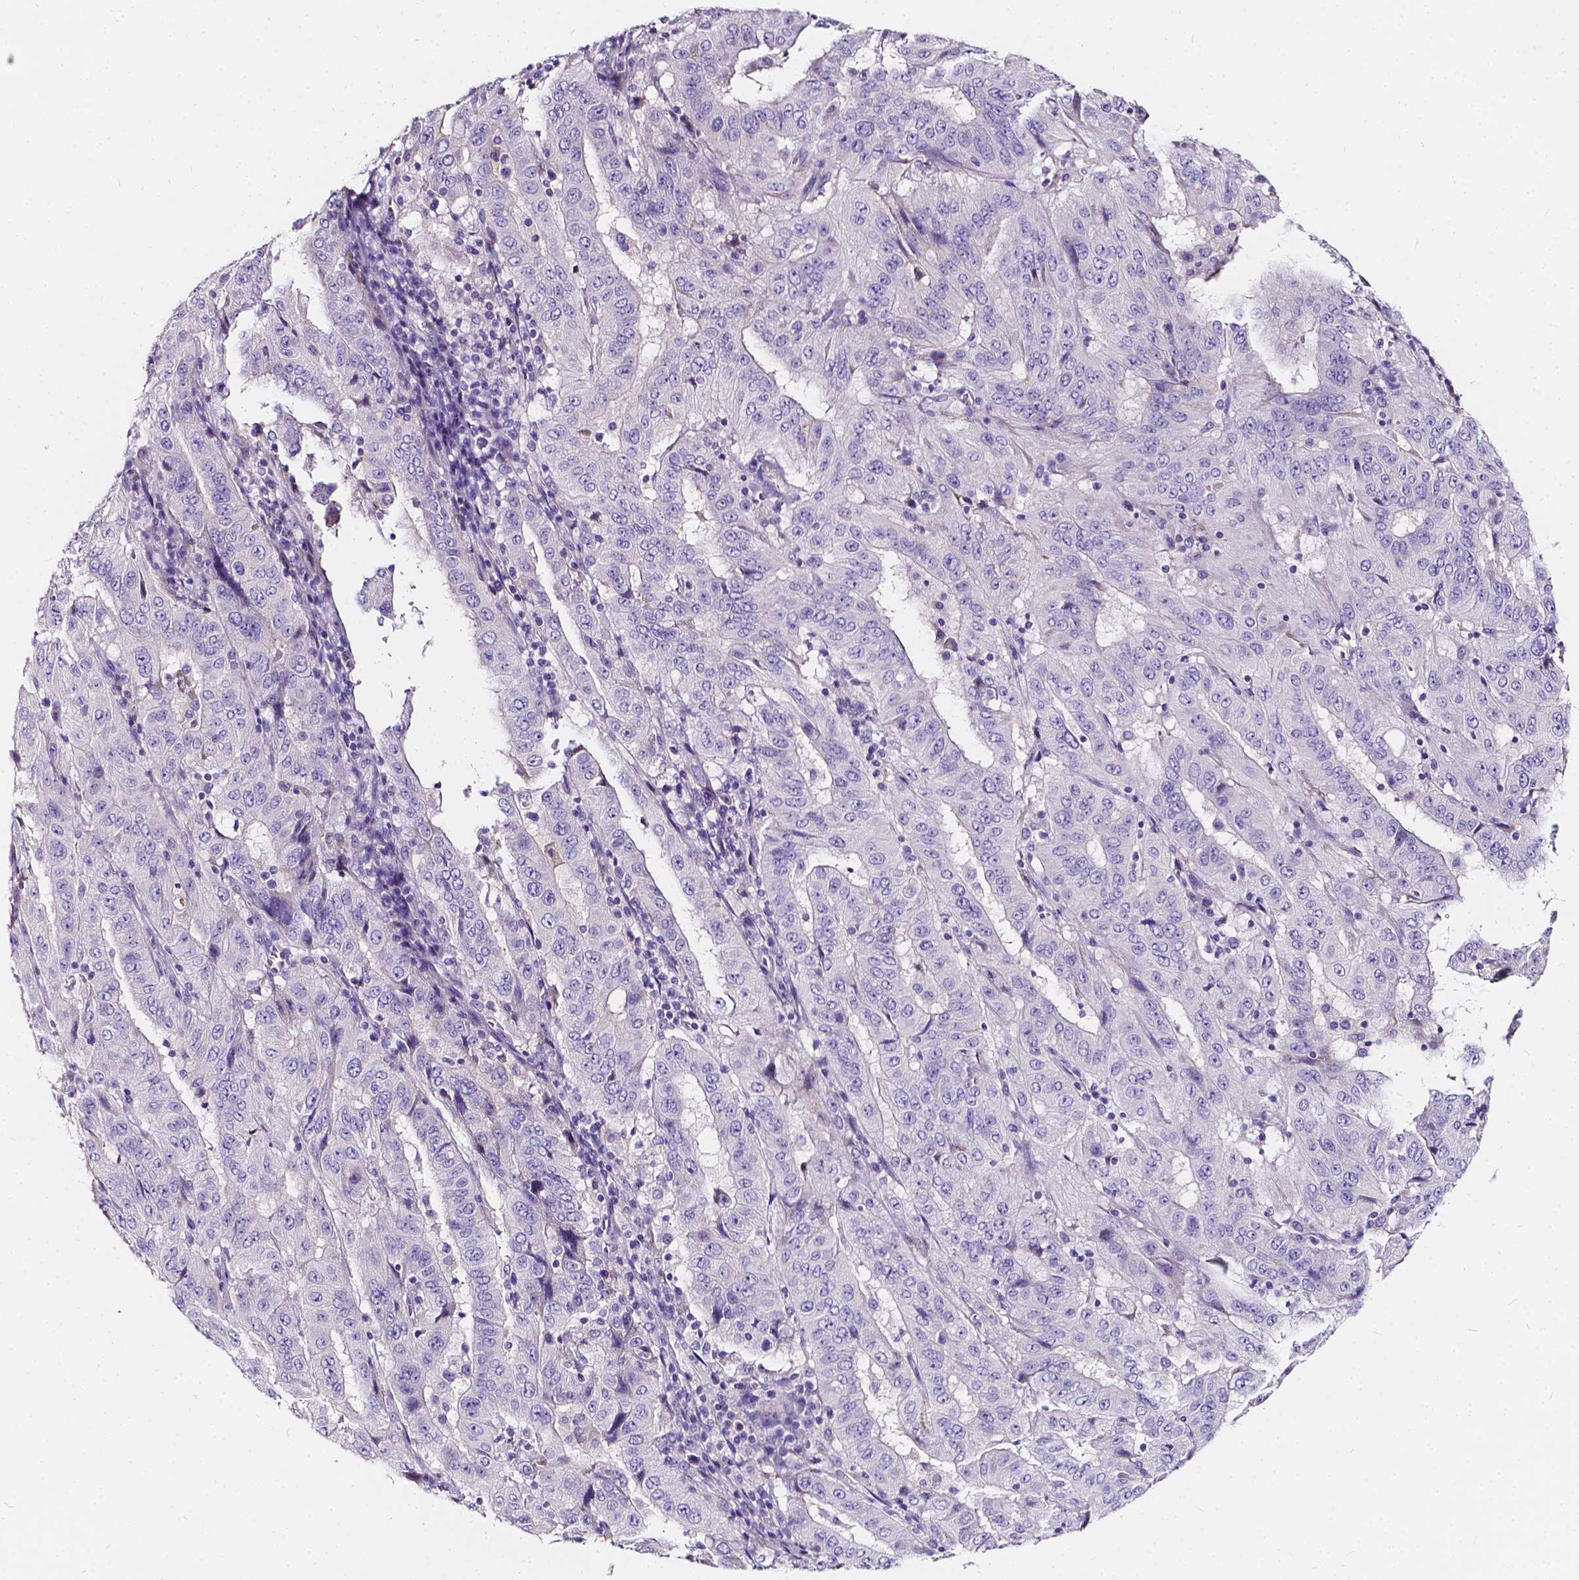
{"staining": {"intensity": "negative", "quantity": "none", "location": "none"}, "tissue": "pancreatic cancer", "cell_type": "Tumor cells", "image_type": "cancer", "snomed": [{"axis": "morphology", "description": "Adenocarcinoma, NOS"}, {"axis": "topography", "description": "Pancreas"}], "caption": "Immunohistochemistry (IHC) of human pancreatic cancer (adenocarcinoma) shows no expression in tumor cells.", "gene": "CLSTN2", "patient": {"sex": "male", "age": 63}}